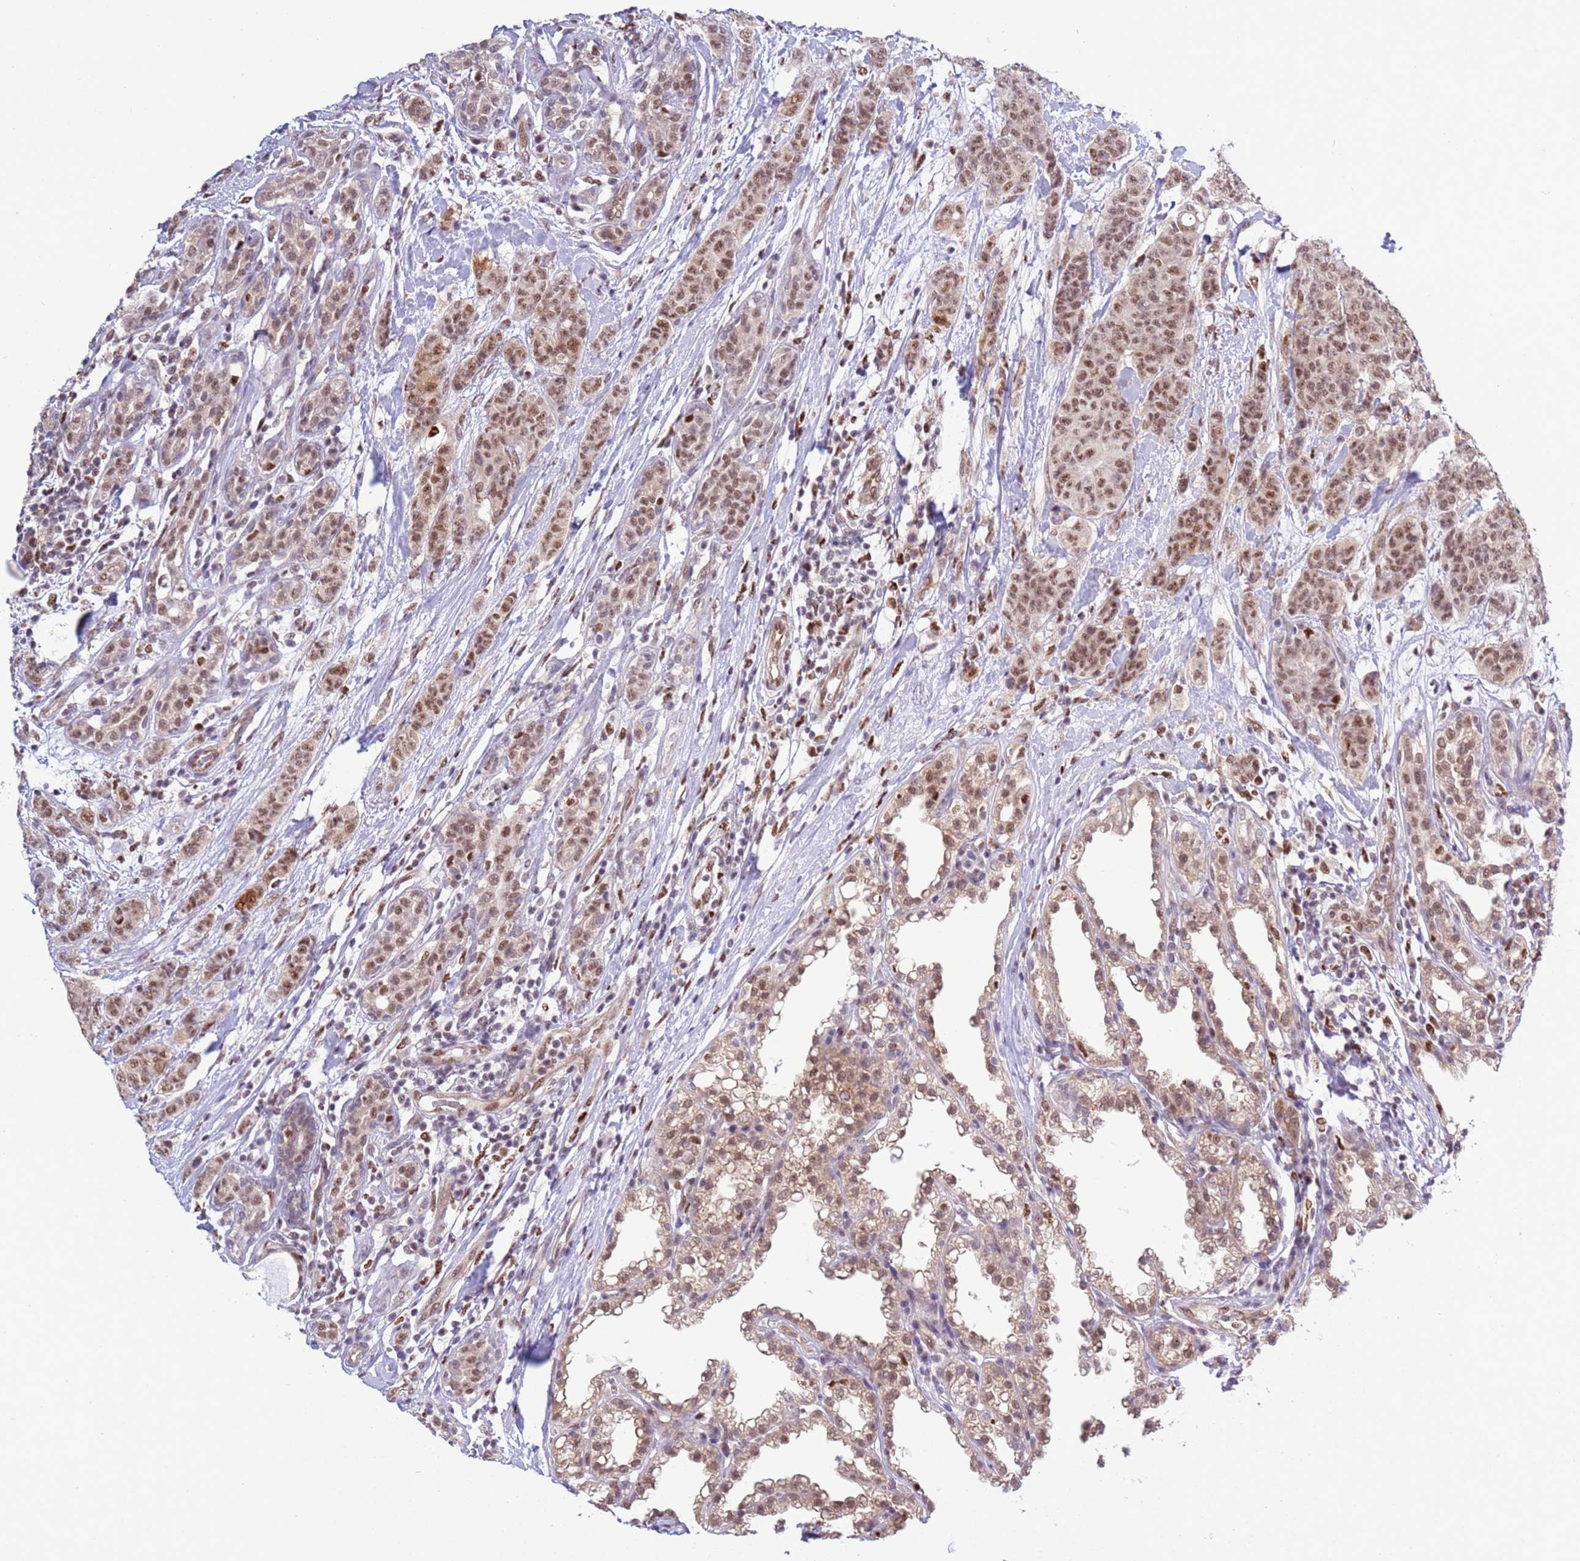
{"staining": {"intensity": "moderate", "quantity": ">75%", "location": "nuclear"}, "tissue": "breast cancer", "cell_type": "Tumor cells", "image_type": "cancer", "snomed": [{"axis": "morphology", "description": "Duct carcinoma"}, {"axis": "topography", "description": "Breast"}], "caption": "Brown immunohistochemical staining in breast cancer reveals moderate nuclear expression in approximately >75% of tumor cells. (DAB (3,3'-diaminobenzidine) IHC, brown staining for protein, blue staining for nuclei).", "gene": "PRPF6", "patient": {"sex": "female", "age": 40}}